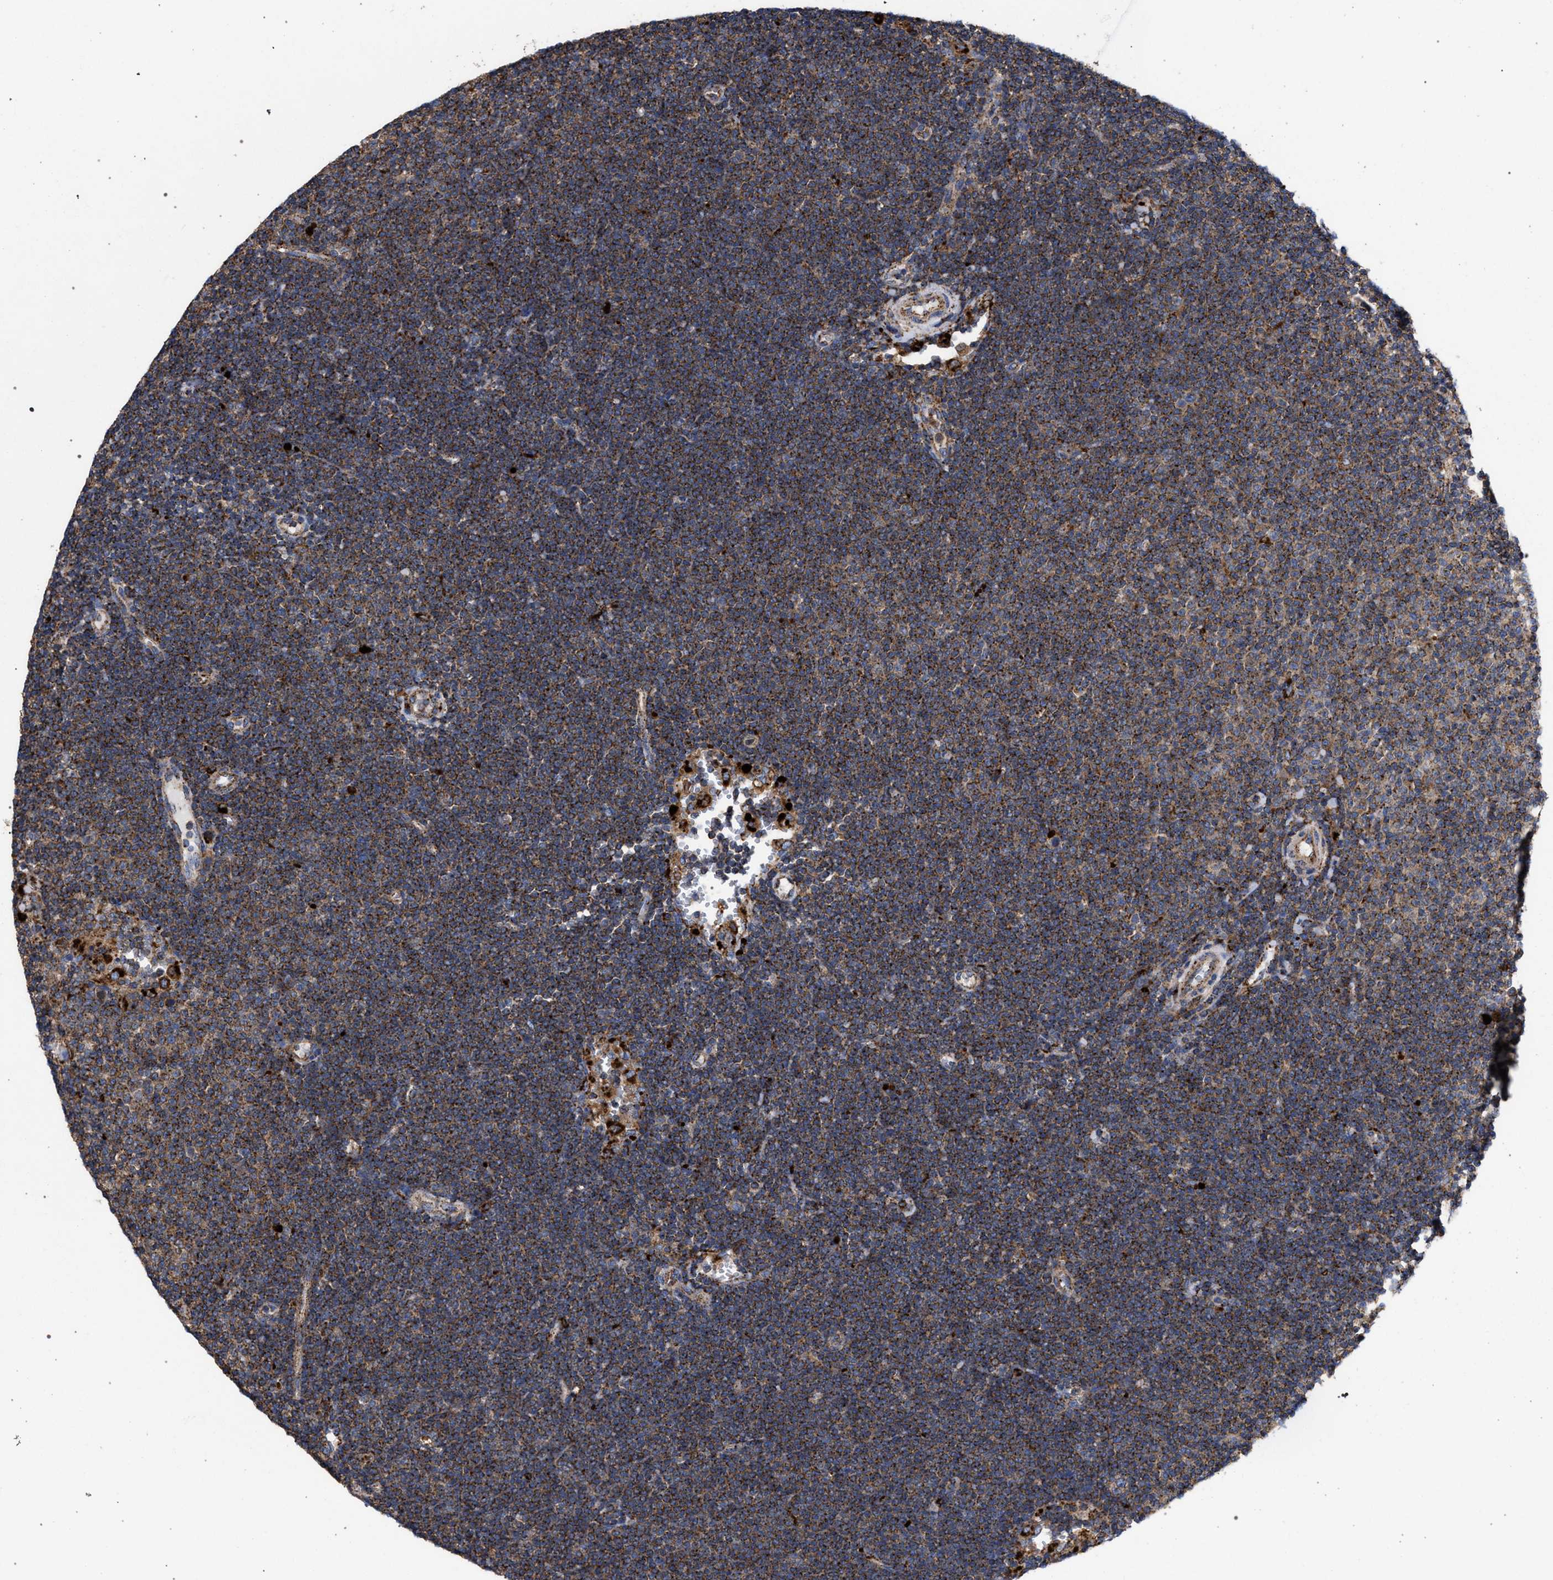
{"staining": {"intensity": "moderate", "quantity": ">75%", "location": "cytoplasmic/membranous"}, "tissue": "lymphoma", "cell_type": "Tumor cells", "image_type": "cancer", "snomed": [{"axis": "morphology", "description": "Malignant lymphoma, non-Hodgkin's type, Low grade"}, {"axis": "topography", "description": "Lymph node"}], "caption": "Protein staining shows moderate cytoplasmic/membranous expression in approximately >75% of tumor cells in lymphoma.", "gene": "PPT1", "patient": {"sex": "female", "age": 53}}